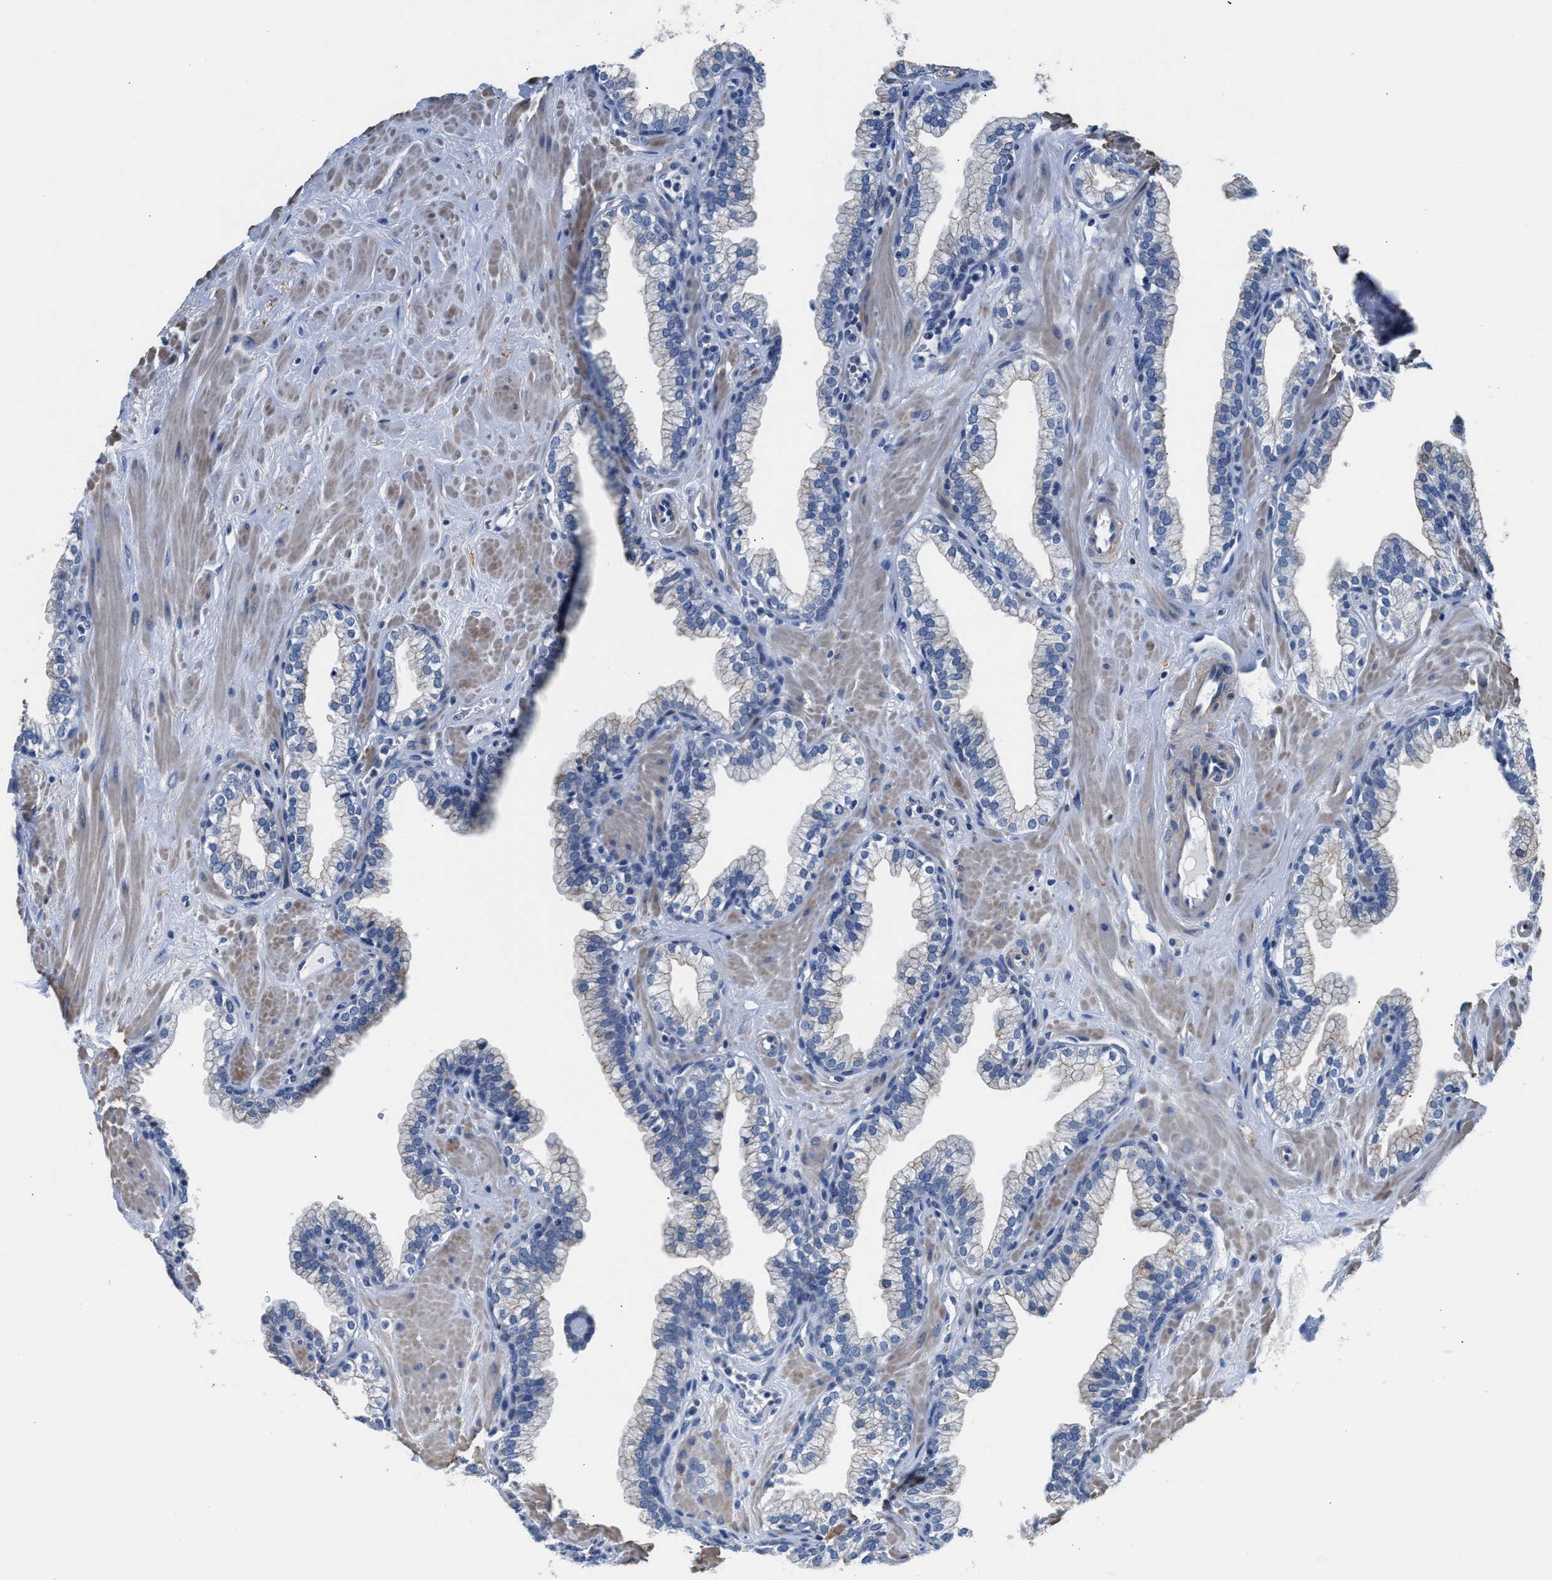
{"staining": {"intensity": "negative", "quantity": "none", "location": "none"}, "tissue": "prostate", "cell_type": "Glandular cells", "image_type": "normal", "snomed": [{"axis": "morphology", "description": "Normal tissue, NOS"}, {"axis": "morphology", "description": "Urothelial carcinoma, Low grade"}, {"axis": "topography", "description": "Urinary bladder"}, {"axis": "topography", "description": "Prostate"}], "caption": "Photomicrograph shows no significant protein positivity in glandular cells of benign prostate. (DAB immunohistochemistry, high magnification).", "gene": "MYH3", "patient": {"sex": "male", "age": 60}}